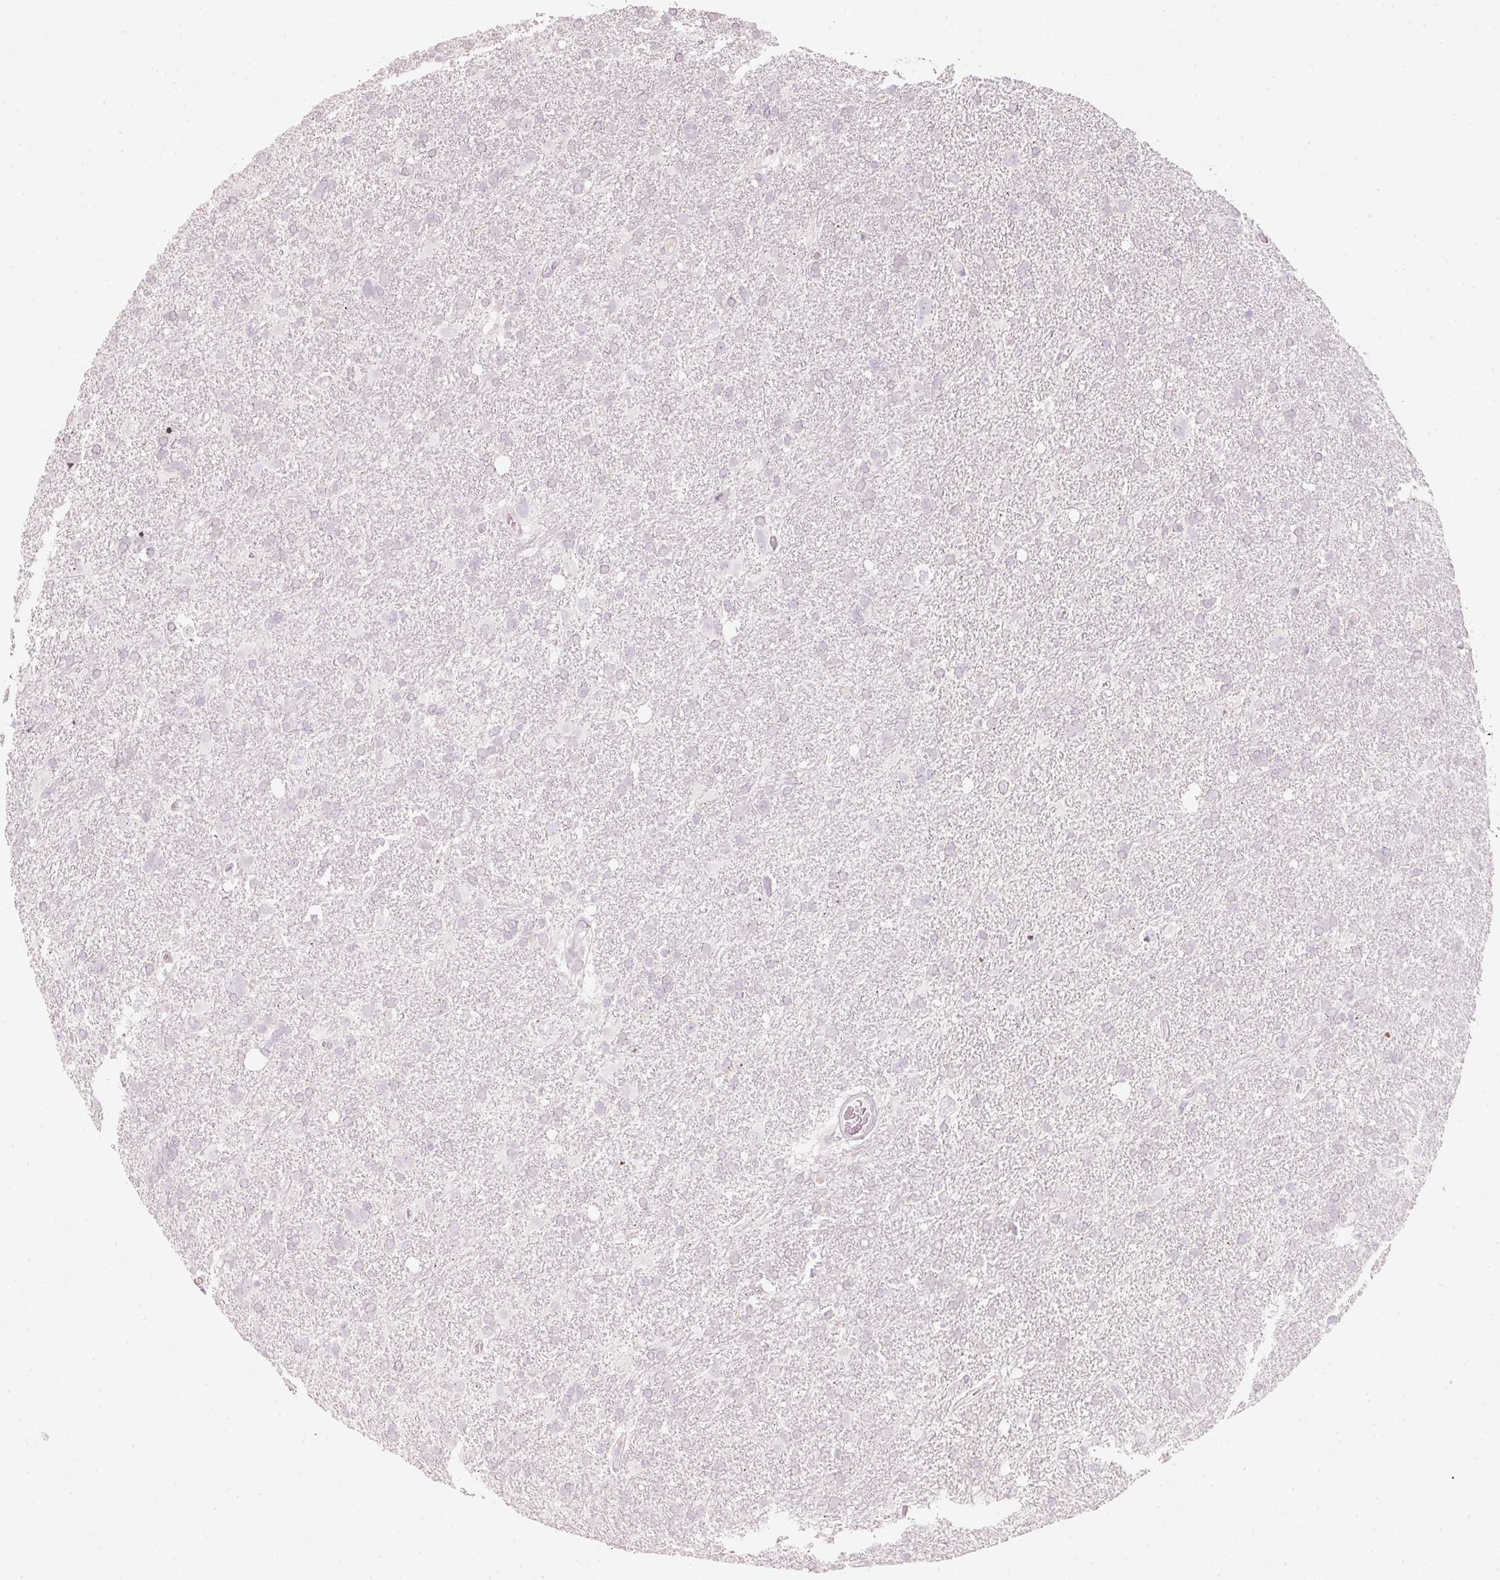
{"staining": {"intensity": "negative", "quantity": "none", "location": "none"}, "tissue": "glioma", "cell_type": "Tumor cells", "image_type": "cancer", "snomed": [{"axis": "morphology", "description": "Glioma, malignant, High grade"}, {"axis": "topography", "description": "Brain"}], "caption": "This is a photomicrograph of IHC staining of glioma, which shows no expression in tumor cells.", "gene": "STEAP1", "patient": {"sex": "male", "age": 61}}